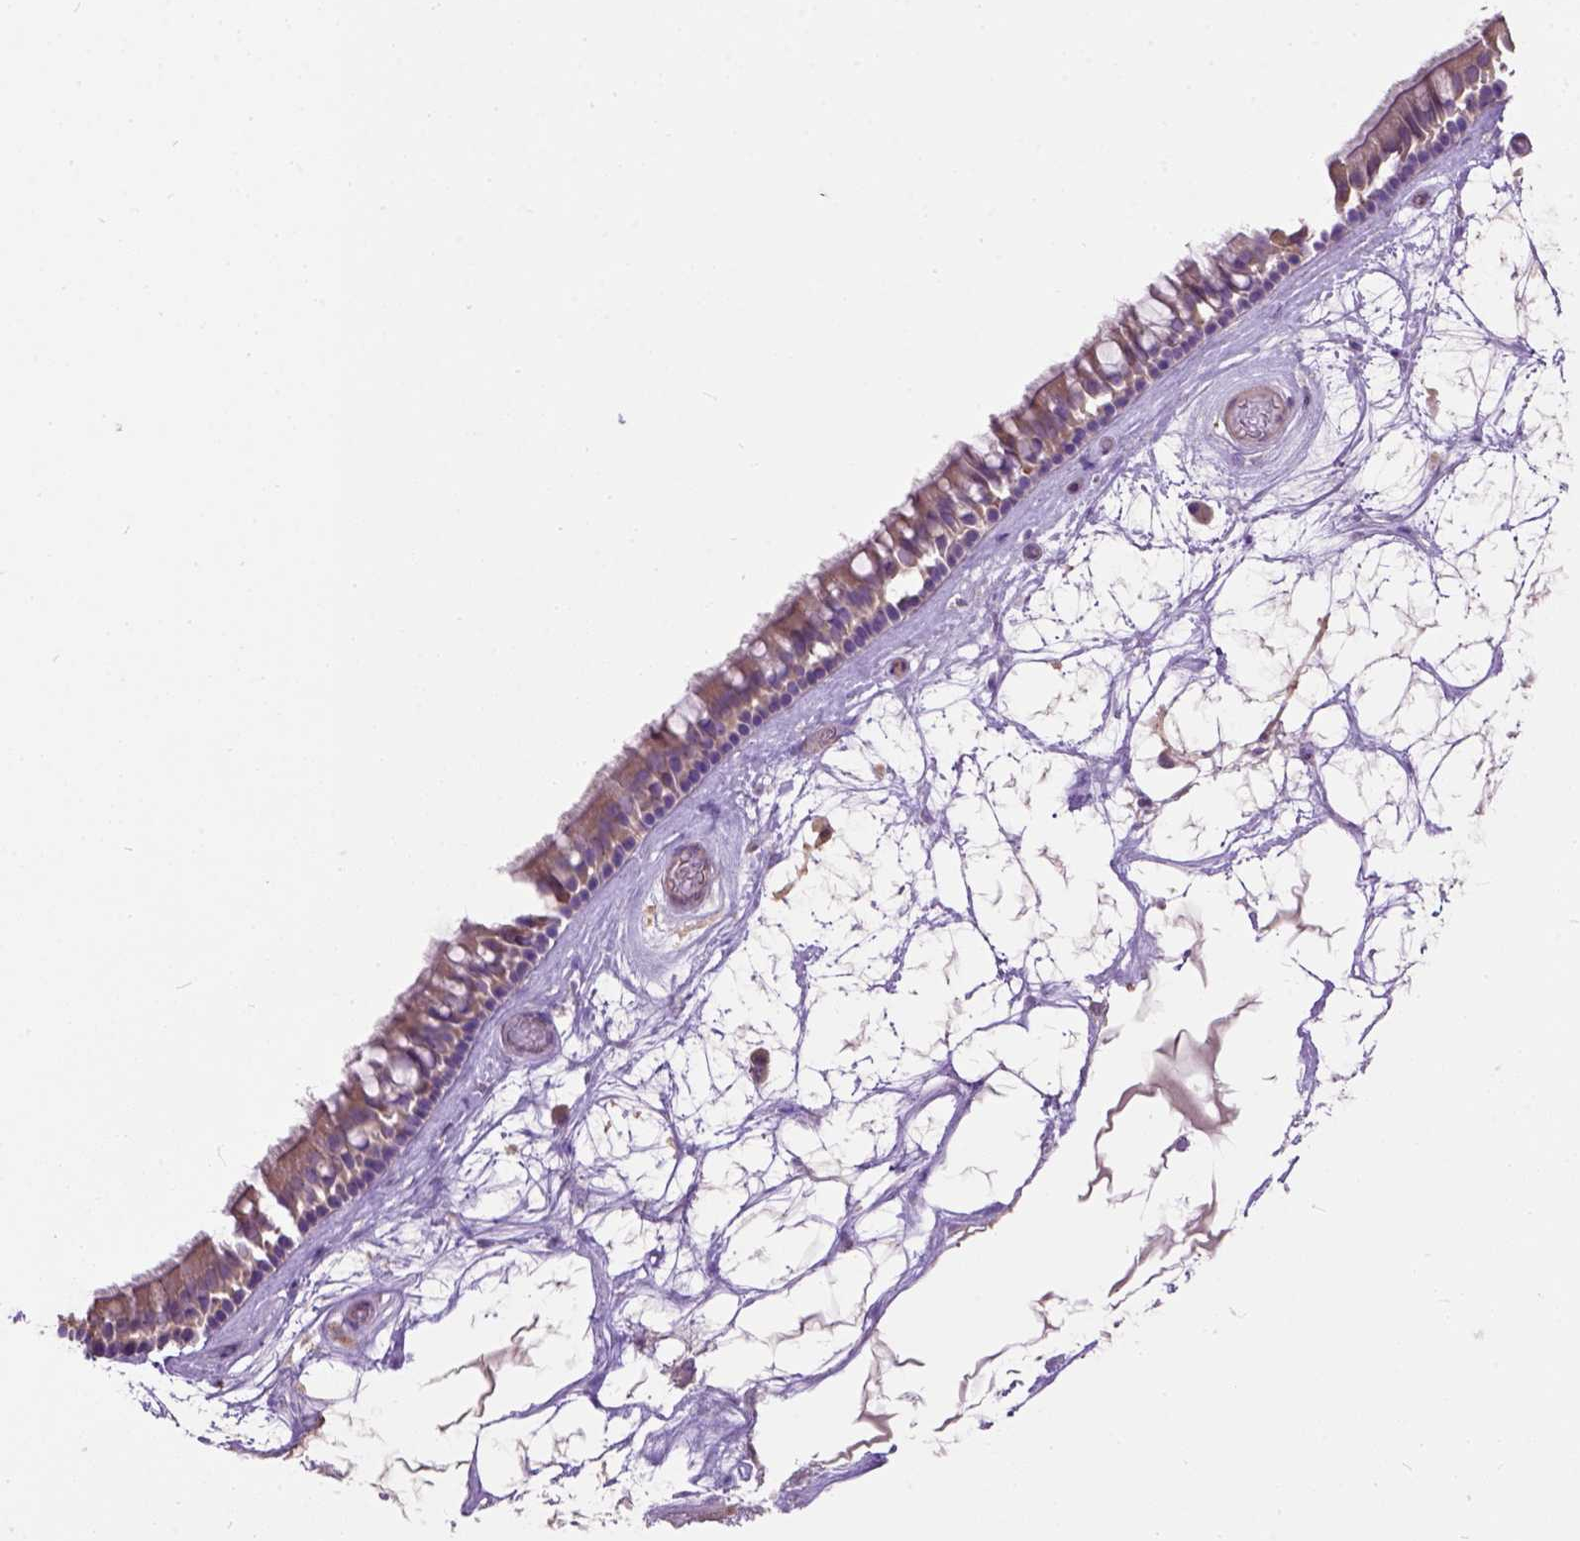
{"staining": {"intensity": "weak", "quantity": "25%-75%", "location": "cytoplasmic/membranous"}, "tissue": "nasopharynx", "cell_type": "Respiratory epithelial cells", "image_type": "normal", "snomed": [{"axis": "morphology", "description": "Normal tissue, NOS"}, {"axis": "topography", "description": "Nasopharynx"}], "caption": "Immunohistochemistry photomicrograph of normal nasopharynx stained for a protein (brown), which exhibits low levels of weak cytoplasmic/membranous expression in about 25%-75% of respiratory epithelial cells.", "gene": "SEMA4F", "patient": {"sex": "male", "age": 68}}